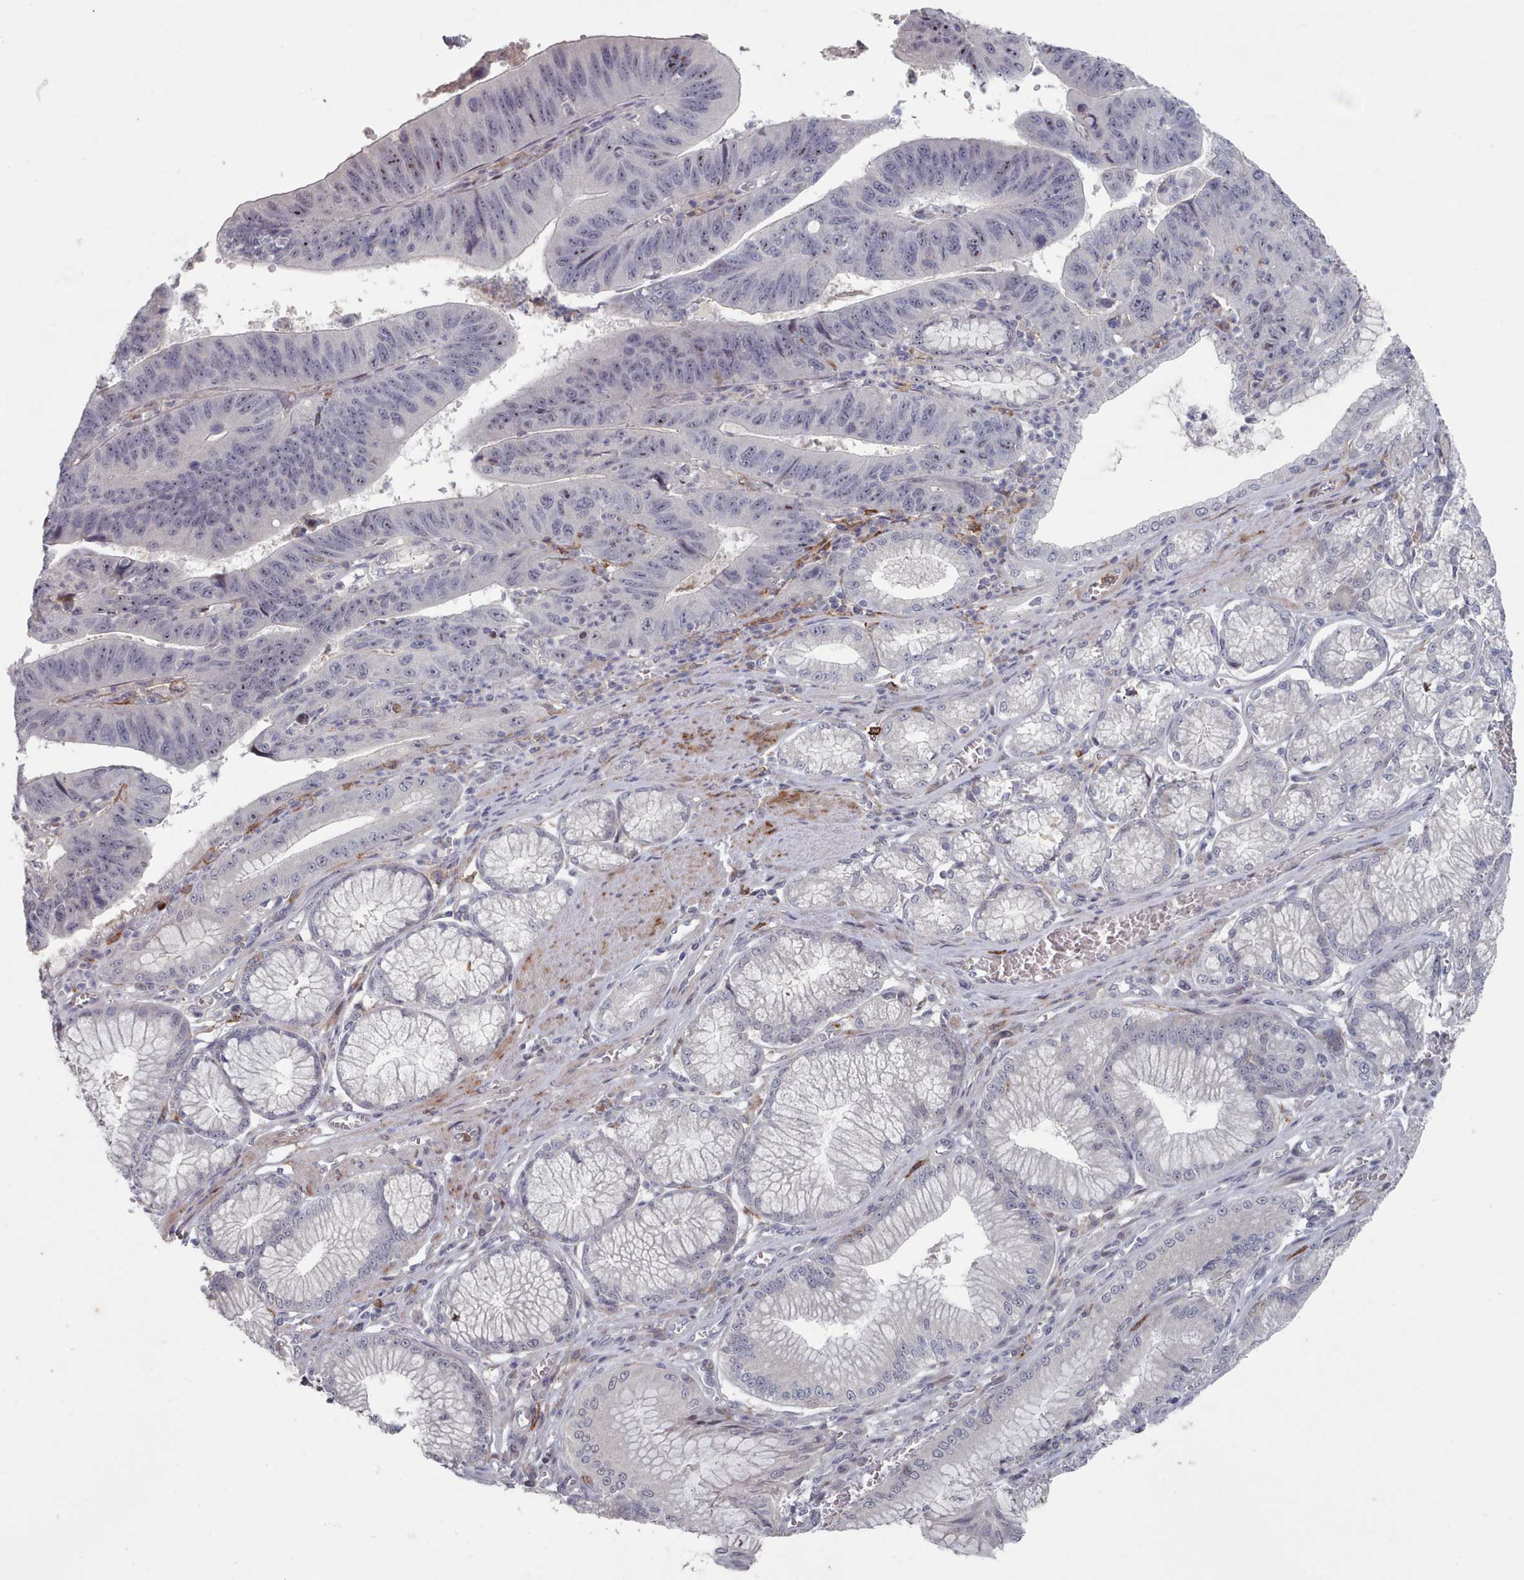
{"staining": {"intensity": "moderate", "quantity": "25%-75%", "location": "nuclear"}, "tissue": "stomach cancer", "cell_type": "Tumor cells", "image_type": "cancer", "snomed": [{"axis": "morphology", "description": "Adenocarcinoma, NOS"}, {"axis": "topography", "description": "Stomach"}], "caption": "This image displays IHC staining of human stomach adenocarcinoma, with medium moderate nuclear positivity in approximately 25%-75% of tumor cells.", "gene": "COL8A2", "patient": {"sex": "male", "age": 59}}